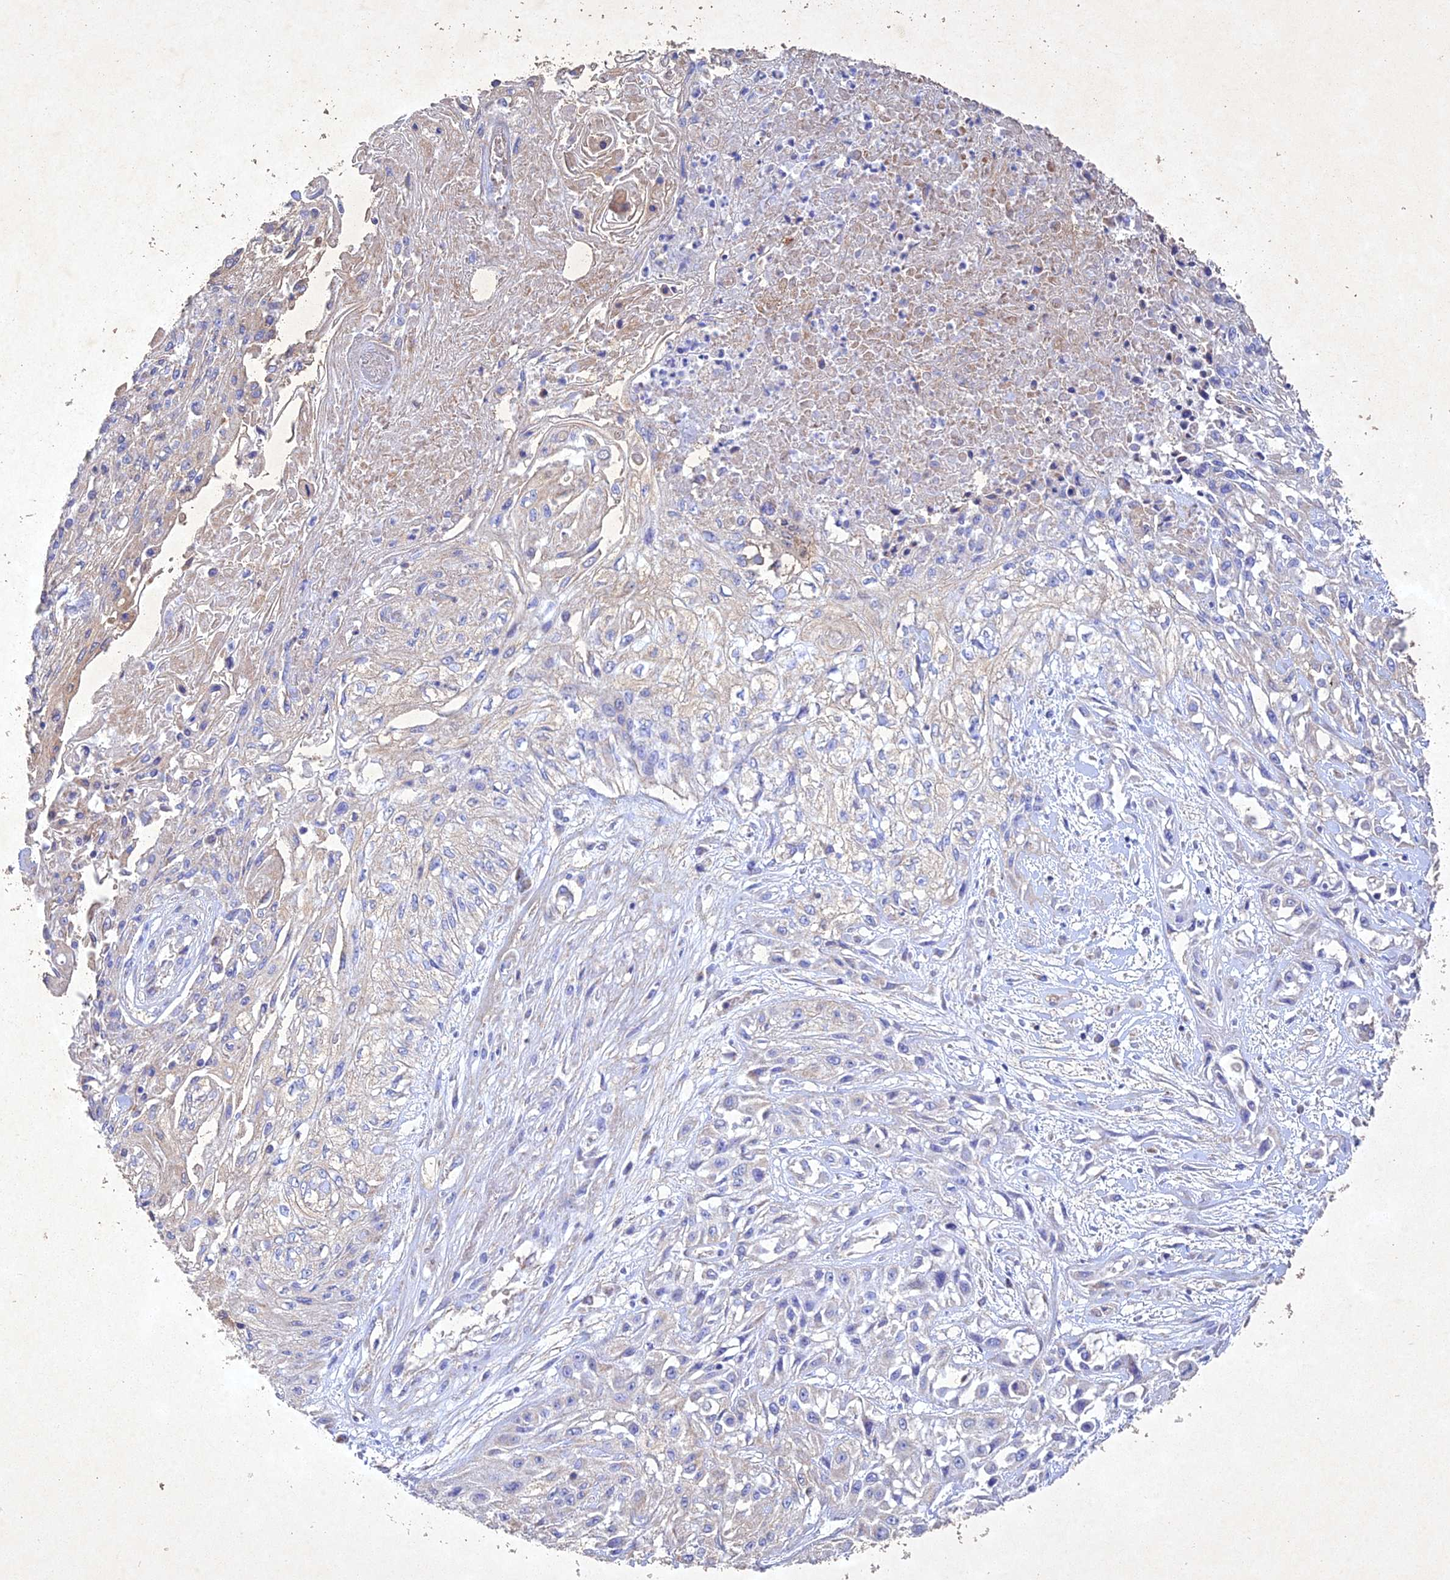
{"staining": {"intensity": "negative", "quantity": "none", "location": "none"}, "tissue": "skin cancer", "cell_type": "Tumor cells", "image_type": "cancer", "snomed": [{"axis": "morphology", "description": "Squamous cell carcinoma, NOS"}, {"axis": "morphology", "description": "Squamous cell carcinoma, metastatic, NOS"}, {"axis": "topography", "description": "Skin"}, {"axis": "topography", "description": "Lymph node"}], "caption": "Human skin cancer stained for a protein using immunohistochemistry shows no staining in tumor cells.", "gene": "NDUFV1", "patient": {"sex": "male", "age": 75}}